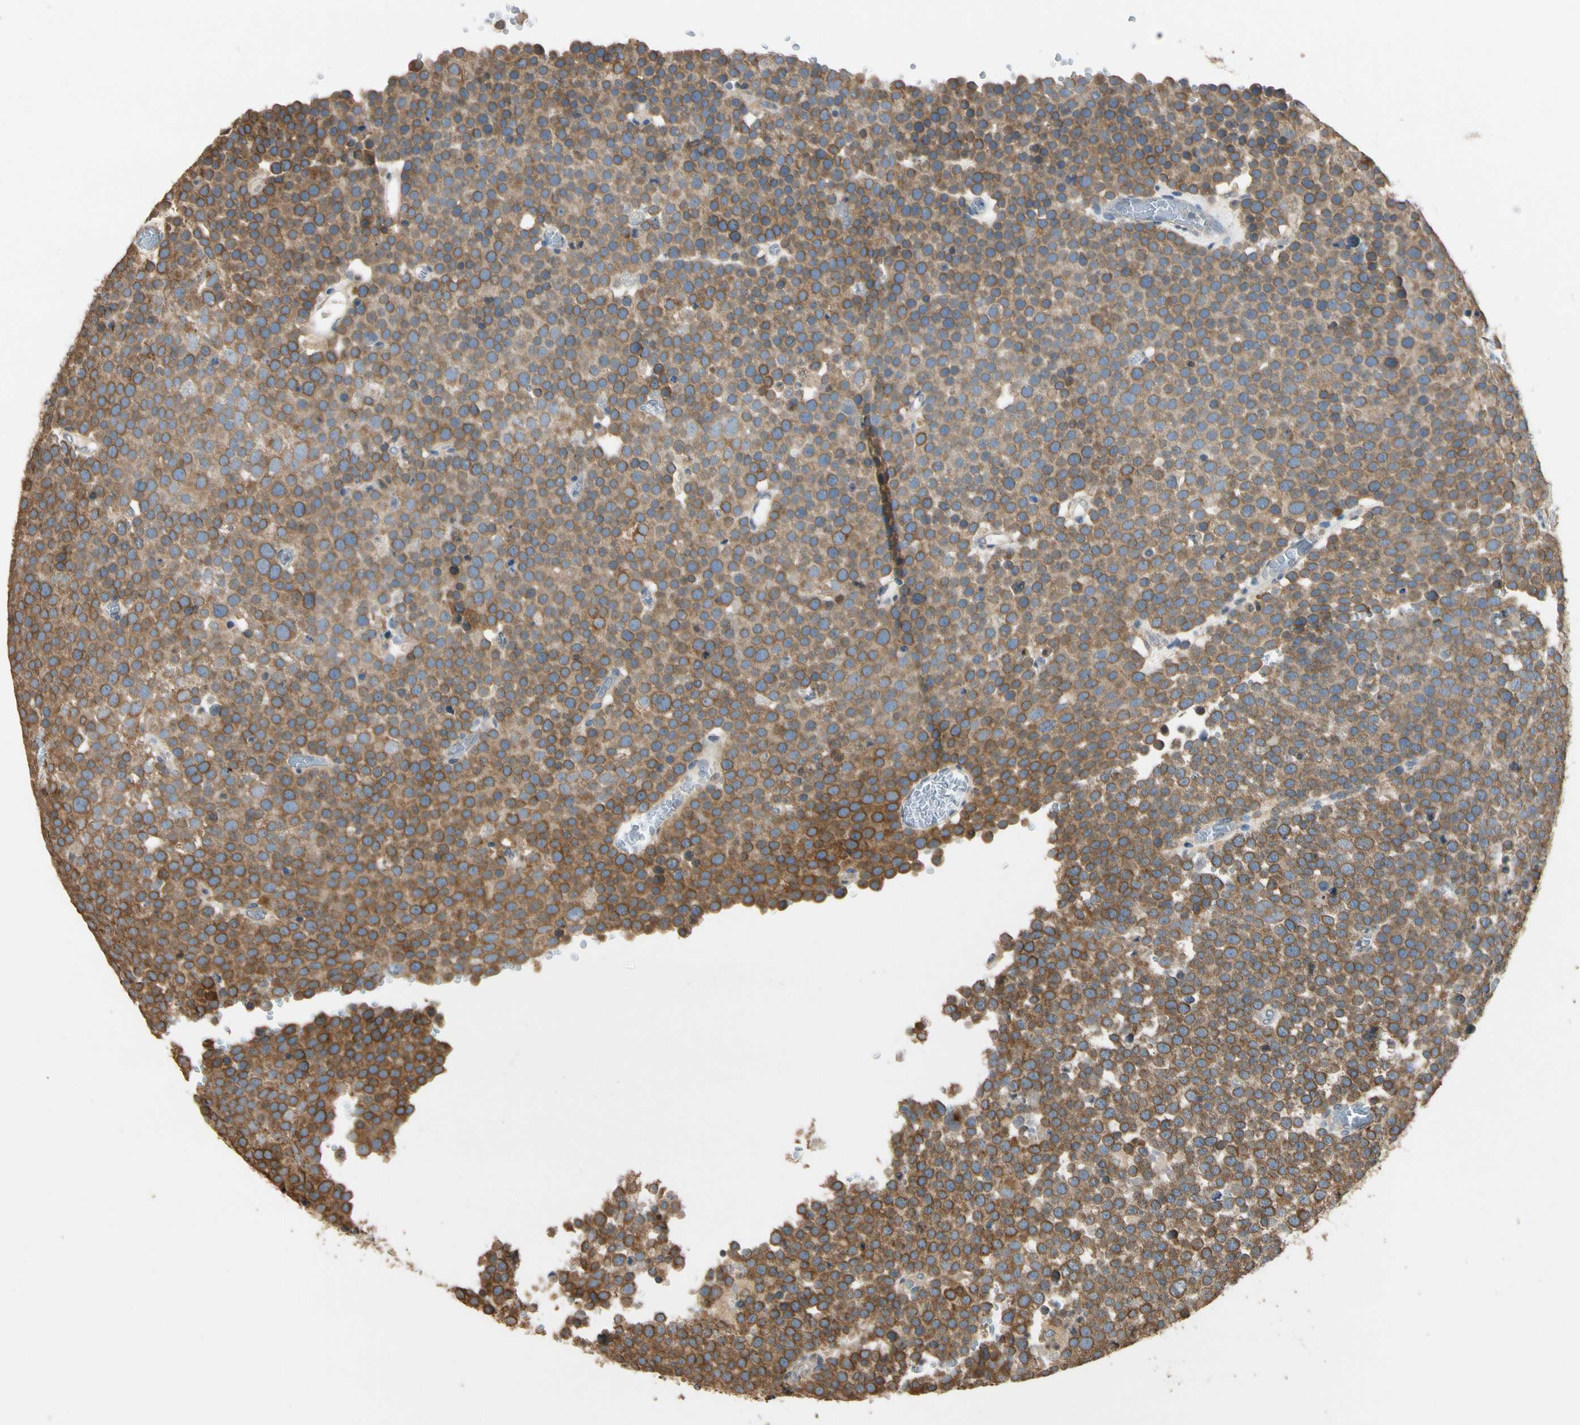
{"staining": {"intensity": "moderate", "quantity": ">75%", "location": "cytoplasmic/membranous"}, "tissue": "testis cancer", "cell_type": "Tumor cells", "image_type": "cancer", "snomed": [{"axis": "morphology", "description": "Seminoma, NOS"}, {"axis": "topography", "description": "Testis"}], "caption": "Protein expression analysis of human testis cancer (seminoma) reveals moderate cytoplasmic/membranous staining in approximately >75% of tumor cells. (Brightfield microscopy of DAB IHC at high magnification).", "gene": "STX18", "patient": {"sex": "male", "age": 71}}